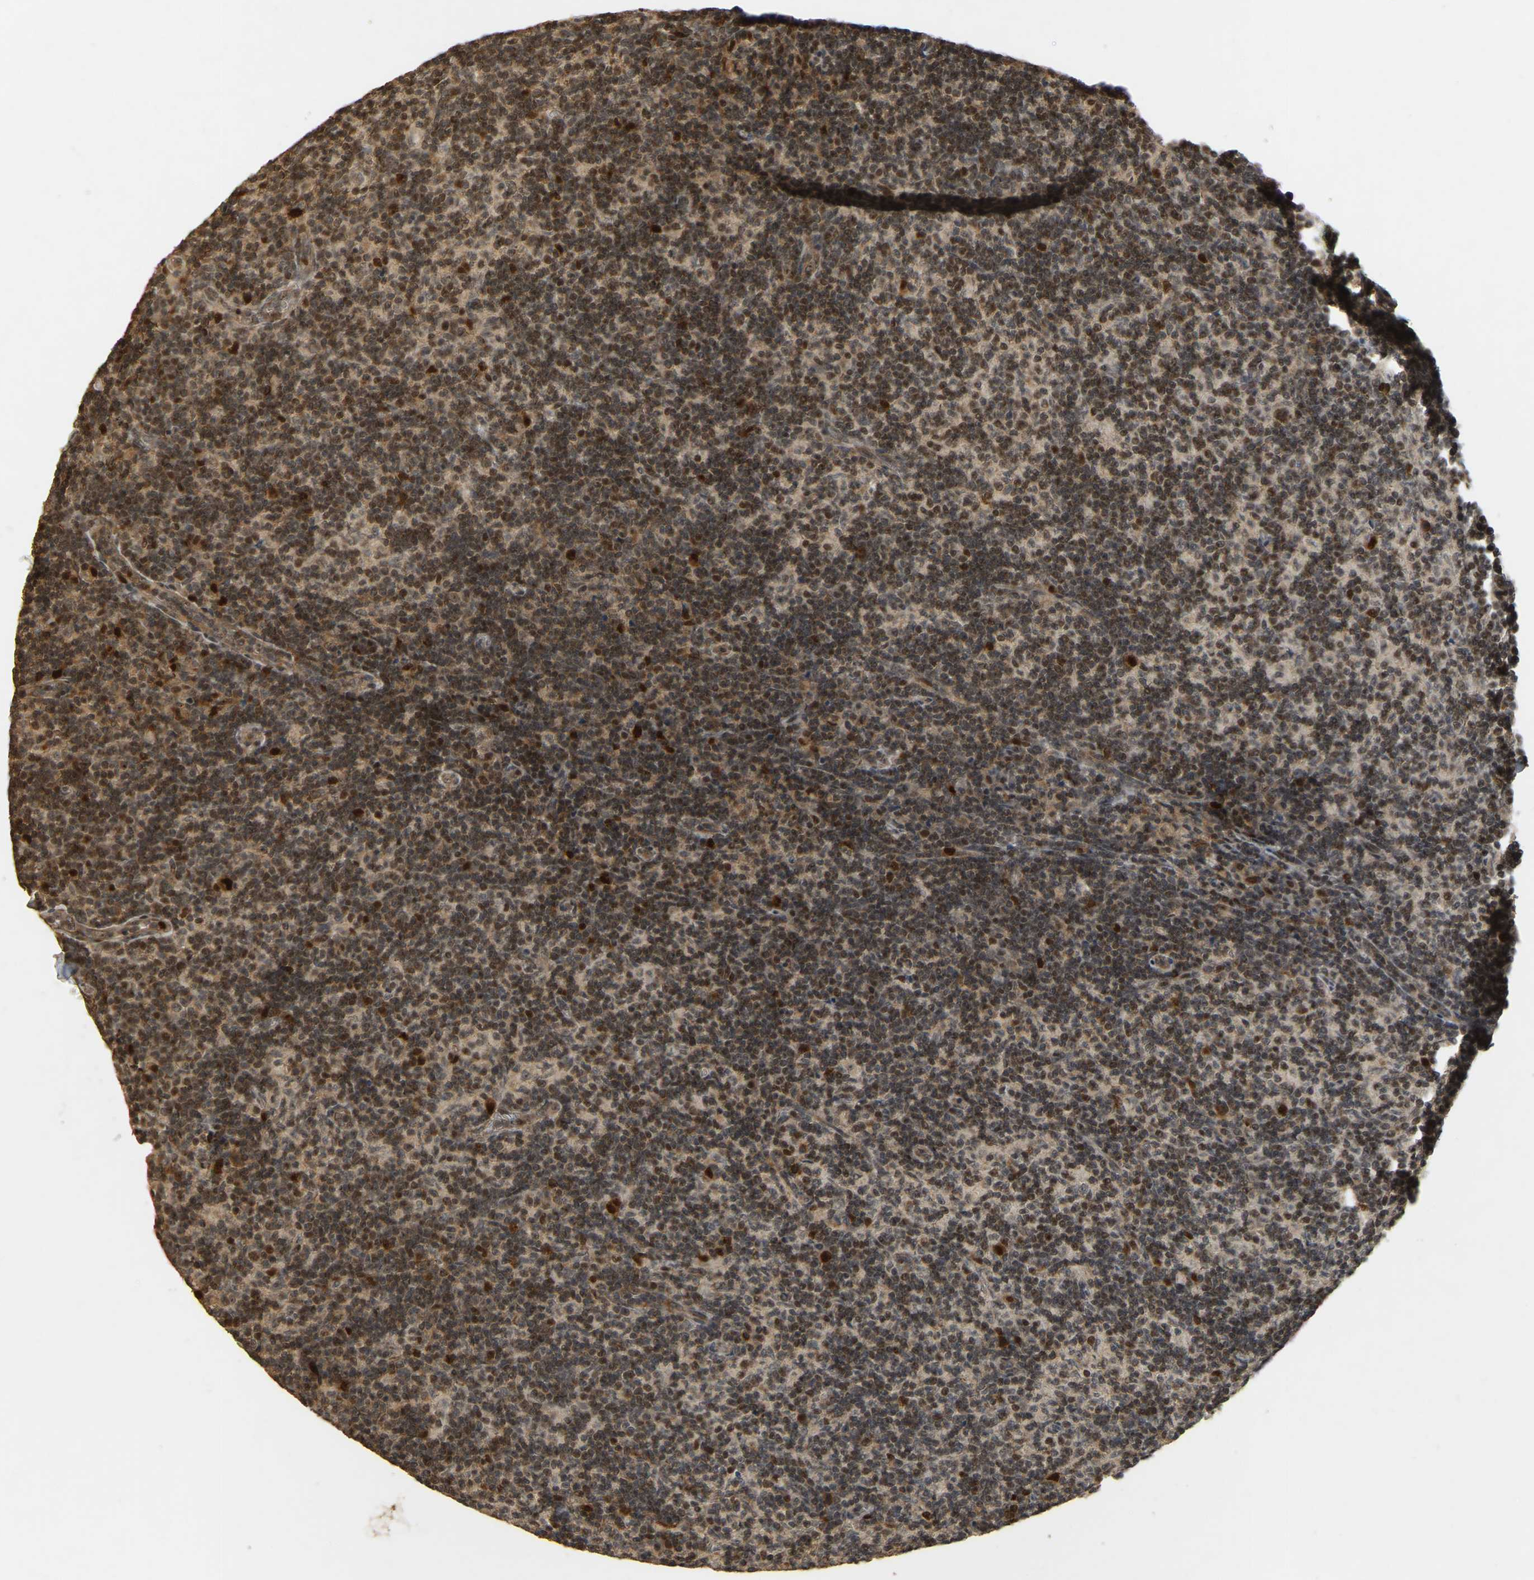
{"staining": {"intensity": "strong", "quantity": ">75%", "location": "cytoplasmic/membranous,nuclear"}, "tissue": "lymph node", "cell_type": "Germinal center cells", "image_type": "normal", "snomed": [{"axis": "morphology", "description": "Normal tissue, NOS"}, {"axis": "morphology", "description": "Inflammation, NOS"}, {"axis": "topography", "description": "Lymph node"}], "caption": "DAB (3,3'-diaminobenzidine) immunohistochemical staining of normal lymph node shows strong cytoplasmic/membranous,nuclear protein positivity in approximately >75% of germinal center cells. The staining is performed using DAB (3,3'-diaminobenzidine) brown chromogen to label protein expression. The nuclei are counter-stained blue using hematoxylin.", "gene": "BRF2", "patient": {"sex": "male", "age": 55}}